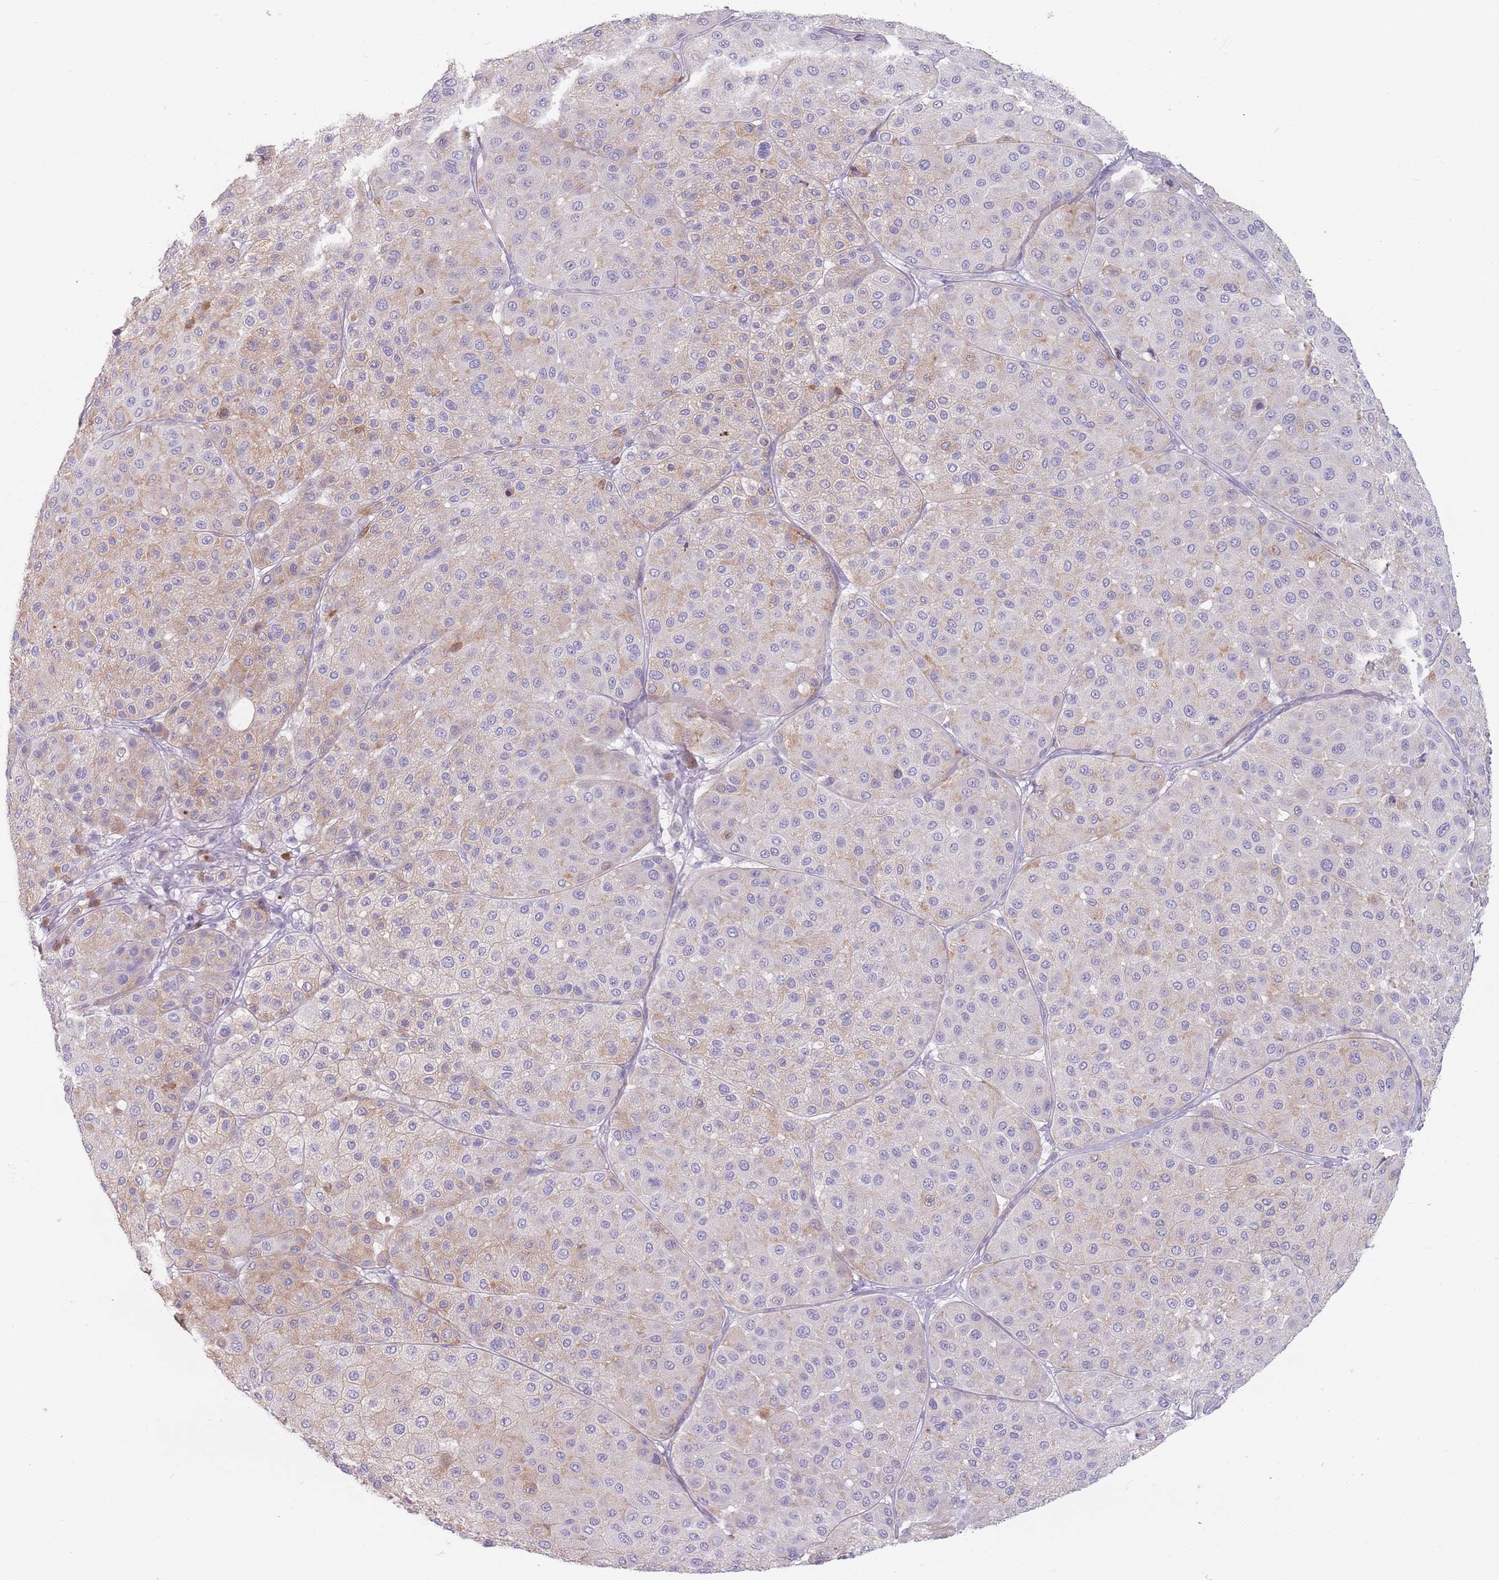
{"staining": {"intensity": "weak", "quantity": "25%-75%", "location": "cytoplasmic/membranous"}, "tissue": "melanoma", "cell_type": "Tumor cells", "image_type": "cancer", "snomed": [{"axis": "morphology", "description": "Malignant melanoma, Metastatic site"}, {"axis": "topography", "description": "Smooth muscle"}], "caption": "Human melanoma stained for a protein (brown) demonstrates weak cytoplasmic/membranous positive staining in approximately 25%-75% of tumor cells.", "gene": "ZNF584", "patient": {"sex": "male", "age": 41}}